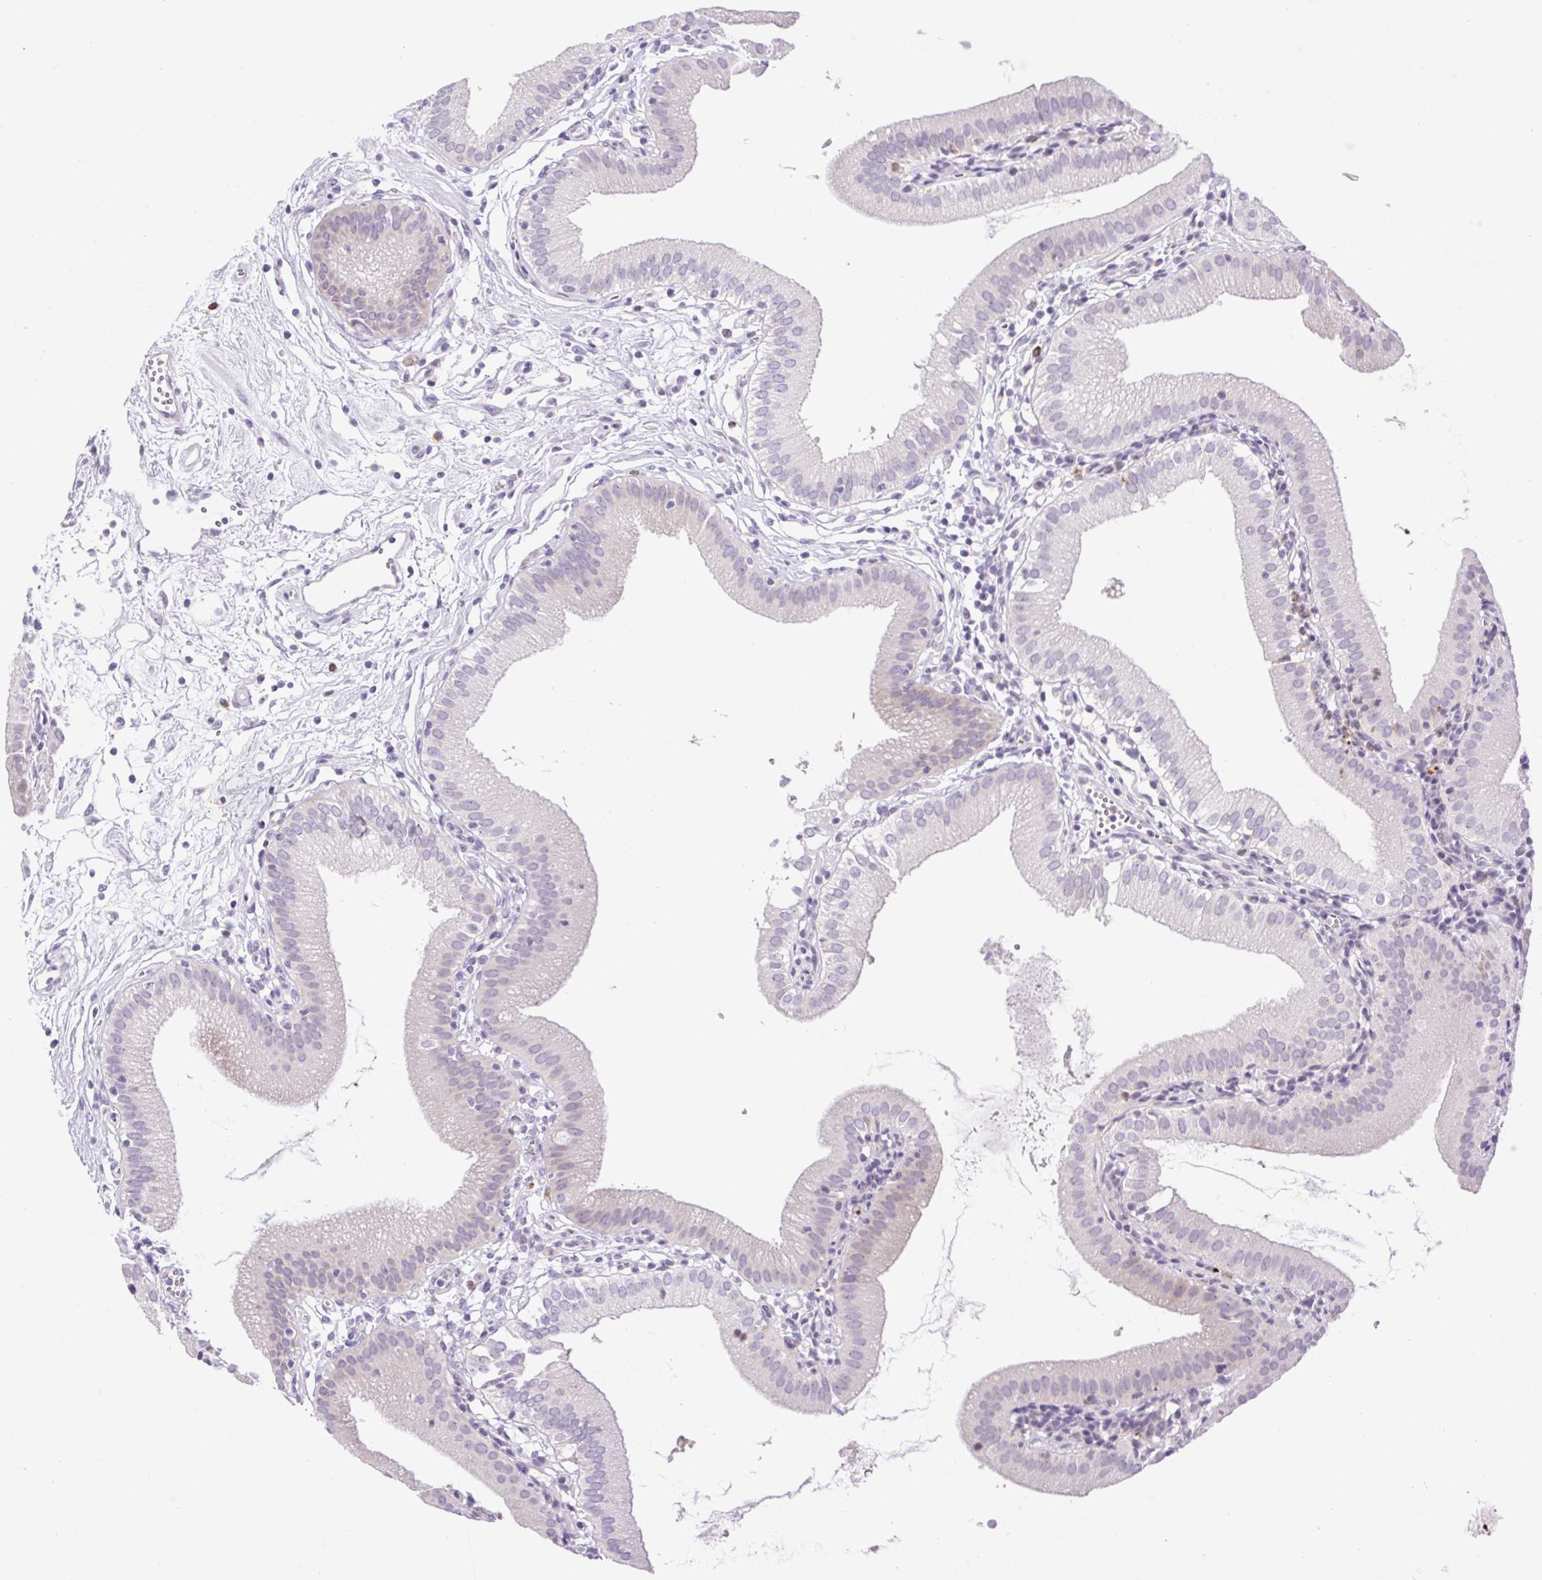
{"staining": {"intensity": "negative", "quantity": "none", "location": "none"}, "tissue": "gallbladder", "cell_type": "Glandular cells", "image_type": "normal", "snomed": [{"axis": "morphology", "description": "Normal tissue, NOS"}, {"axis": "topography", "description": "Gallbladder"}], "caption": "This histopathology image is of unremarkable gallbladder stained with IHC to label a protein in brown with the nuclei are counter-stained blue. There is no positivity in glandular cells. (DAB immunohistochemistry, high magnification).", "gene": "FAM177B", "patient": {"sex": "female", "age": 65}}